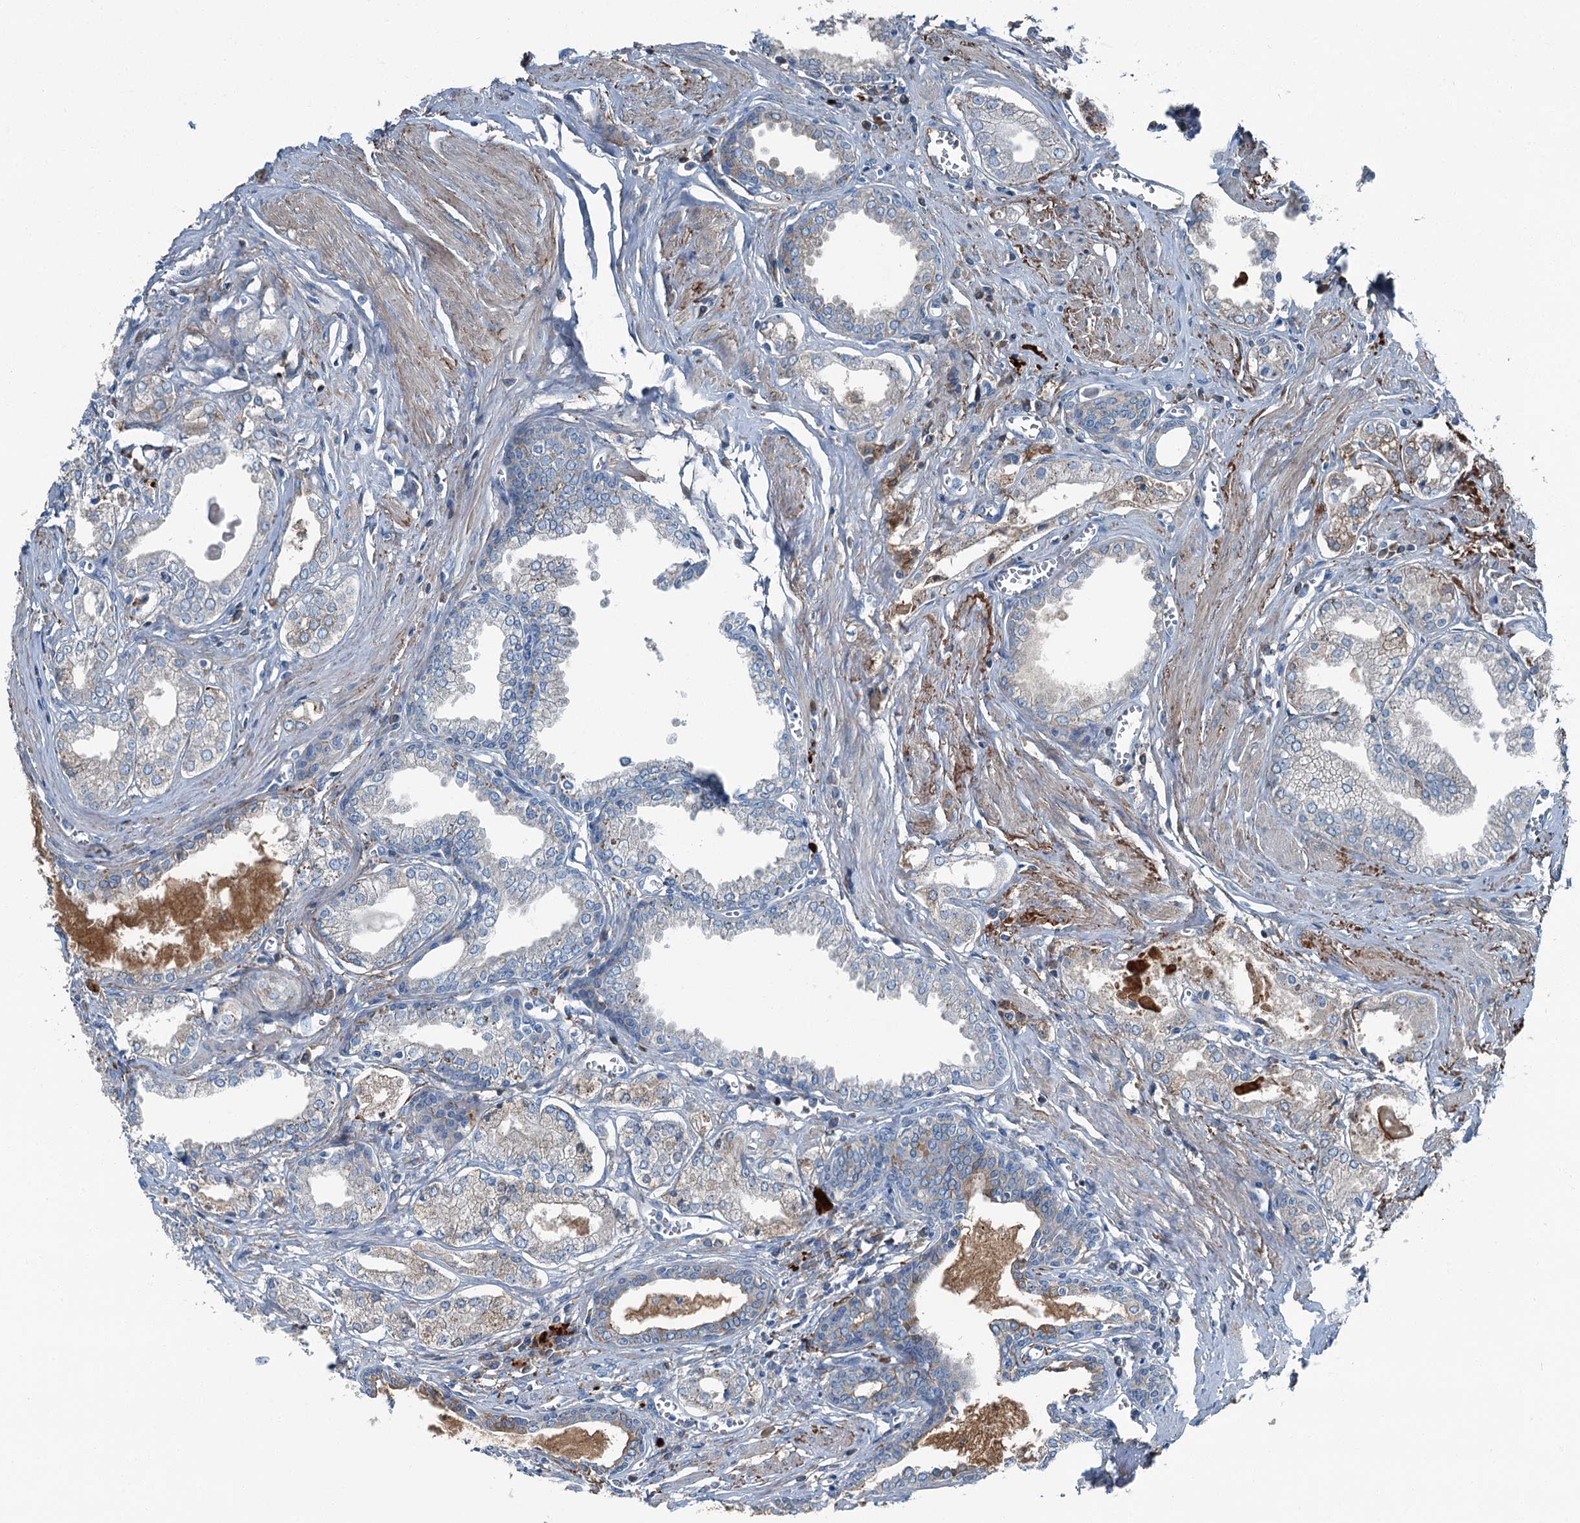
{"staining": {"intensity": "negative", "quantity": "none", "location": "none"}, "tissue": "prostate cancer", "cell_type": "Tumor cells", "image_type": "cancer", "snomed": [{"axis": "morphology", "description": "Adenocarcinoma, Low grade"}, {"axis": "topography", "description": "Prostate"}], "caption": "Tumor cells are negative for protein expression in human prostate cancer. (DAB (3,3'-diaminobenzidine) immunohistochemistry, high magnification).", "gene": "AXL", "patient": {"sex": "male", "age": 60}}